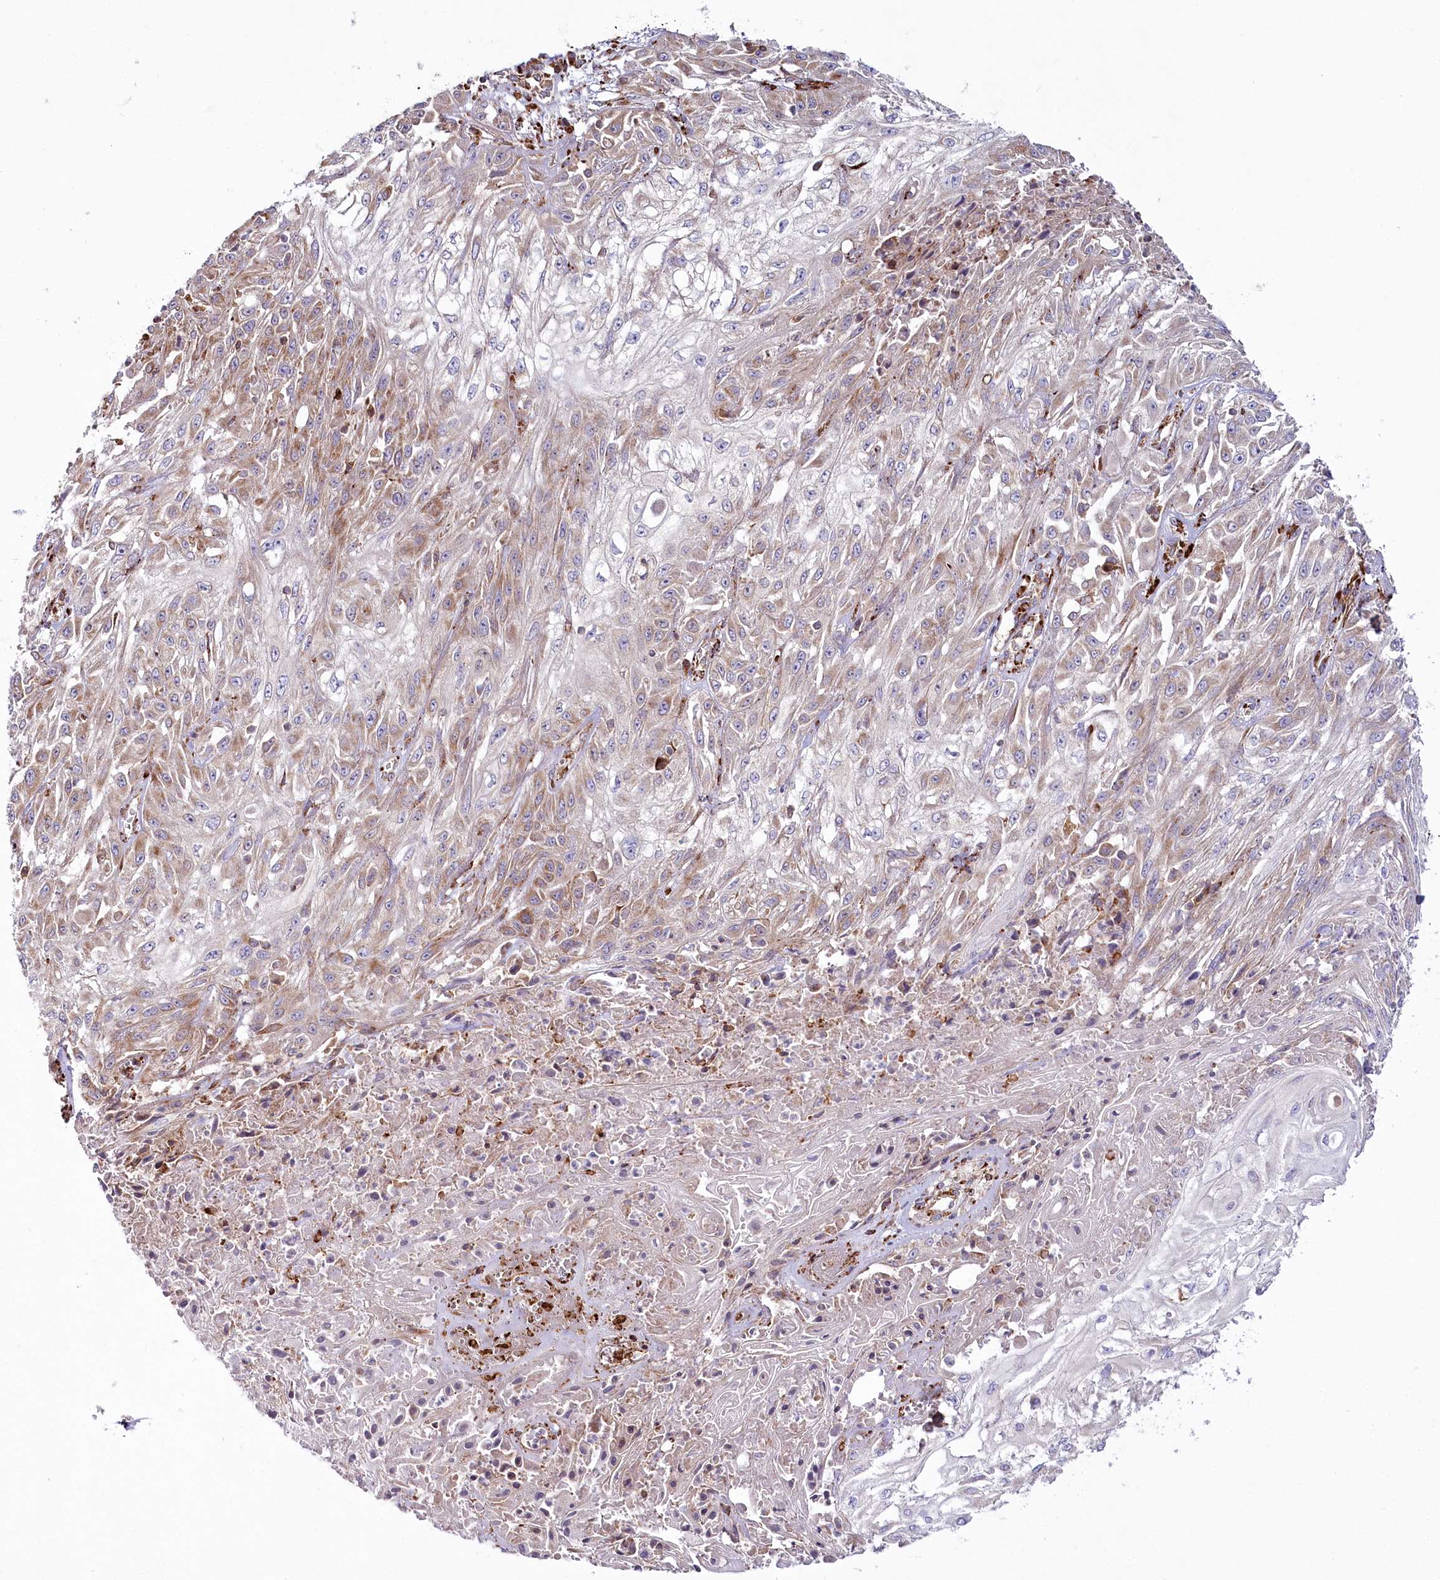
{"staining": {"intensity": "moderate", "quantity": "25%-75%", "location": "cytoplasmic/membranous"}, "tissue": "skin cancer", "cell_type": "Tumor cells", "image_type": "cancer", "snomed": [{"axis": "morphology", "description": "Squamous cell carcinoma, NOS"}, {"axis": "morphology", "description": "Squamous cell carcinoma, metastatic, NOS"}, {"axis": "topography", "description": "Skin"}, {"axis": "topography", "description": "Lymph node"}], "caption": "Immunohistochemical staining of human skin squamous cell carcinoma shows moderate cytoplasmic/membranous protein positivity in approximately 25%-75% of tumor cells. The staining was performed using DAB to visualize the protein expression in brown, while the nuclei were stained in blue with hematoxylin (Magnification: 20x).", "gene": "POGLUT1", "patient": {"sex": "male", "age": 75}}